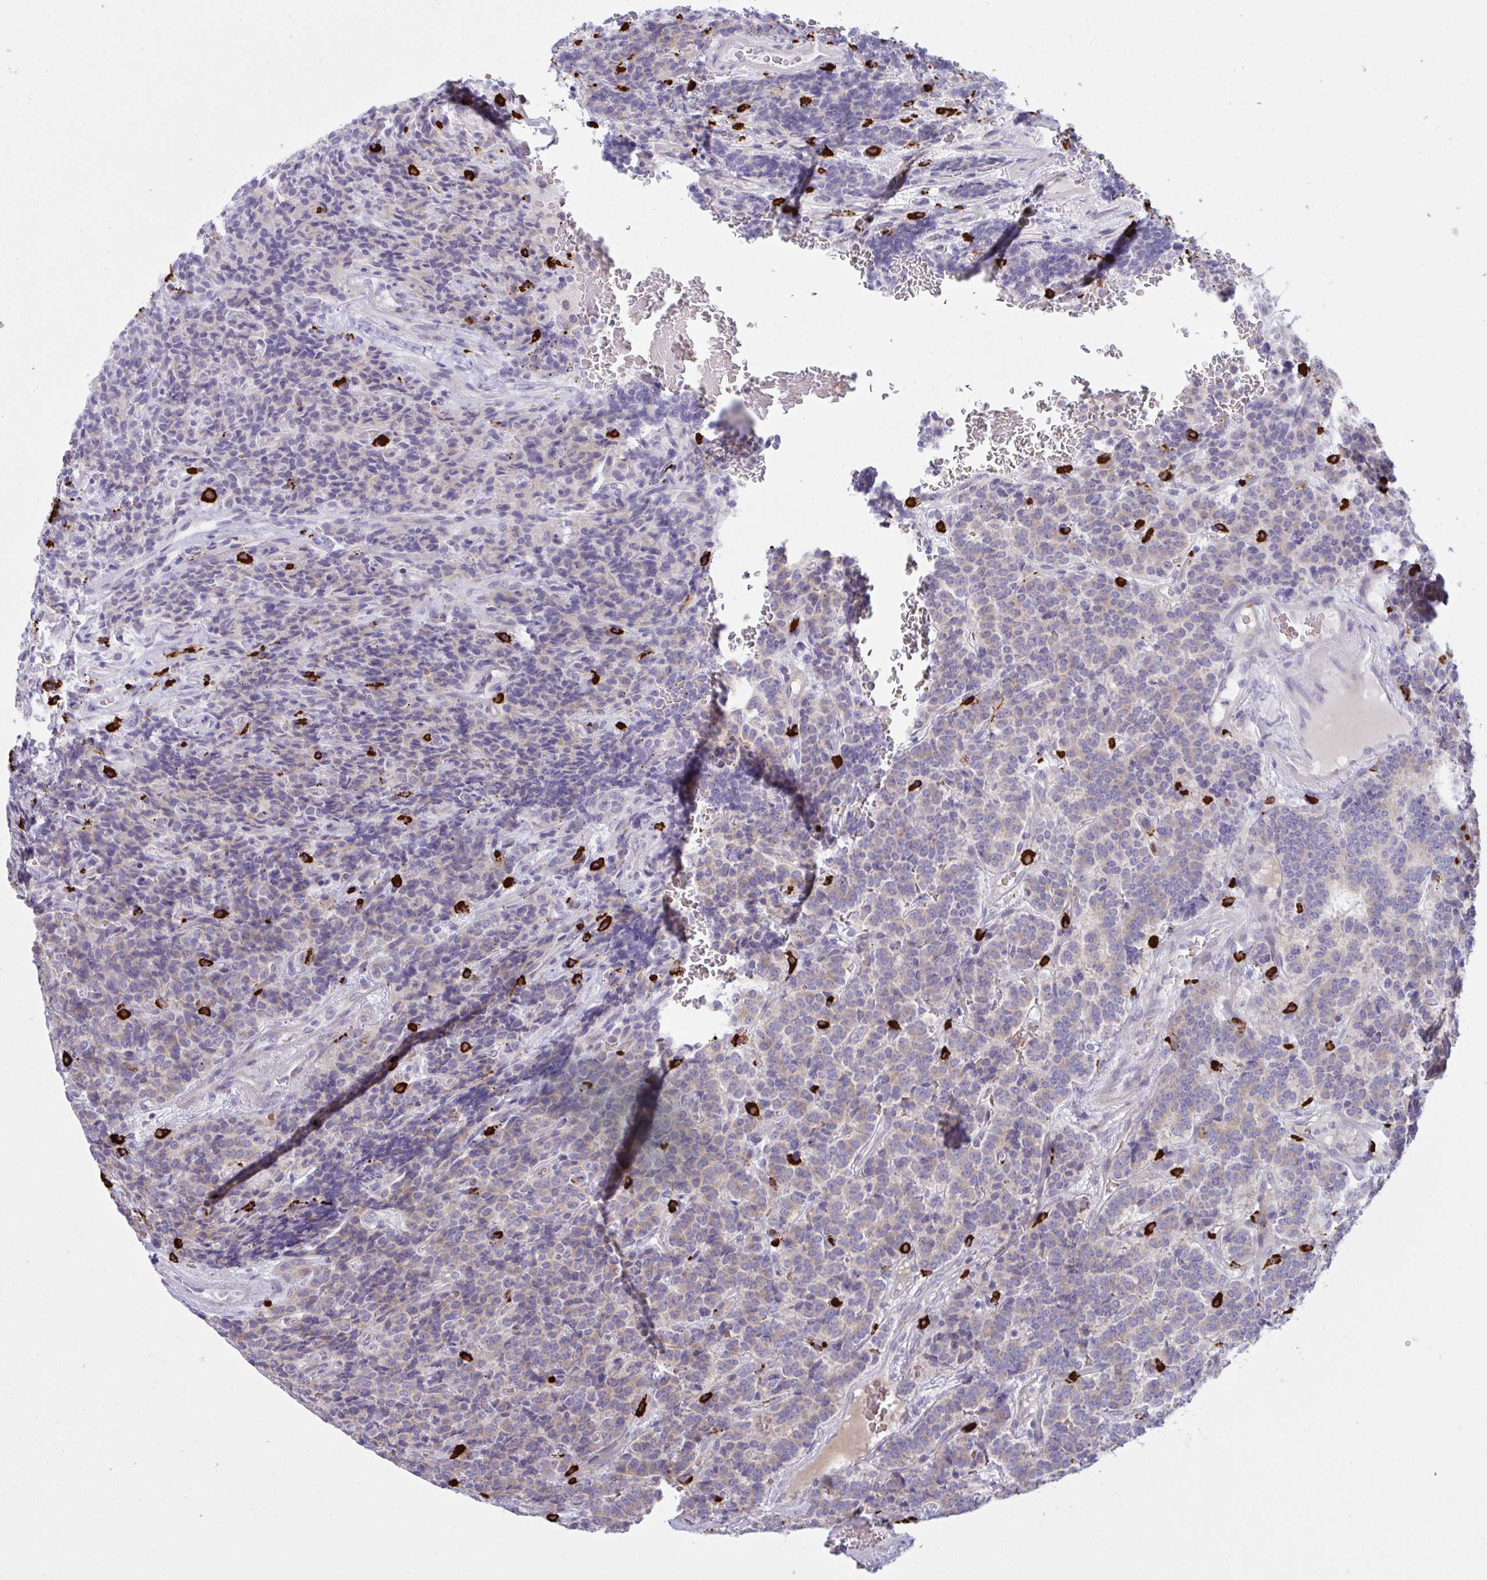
{"staining": {"intensity": "weak", "quantity": "<25%", "location": "cytoplasmic/membranous"}, "tissue": "carcinoid", "cell_type": "Tumor cells", "image_type": "cancer", "snomed": [{"axis": "morphology", "description": "Carcinoid, malignant, NOS"}, {"axis": "topography", "description": "Pancreas"}], "caption": "This is a micrograph of IHC staining of carcinoid (malignant), which shows no expression in tumor cells. (Stains: DAB immunohistochemistry (IHC) with hematoxylin counter stain, Microscopy: brightfield microscopy at high magnification).", "gene": "ZNF684", "patient": {"sex": "male", "age": 36}}